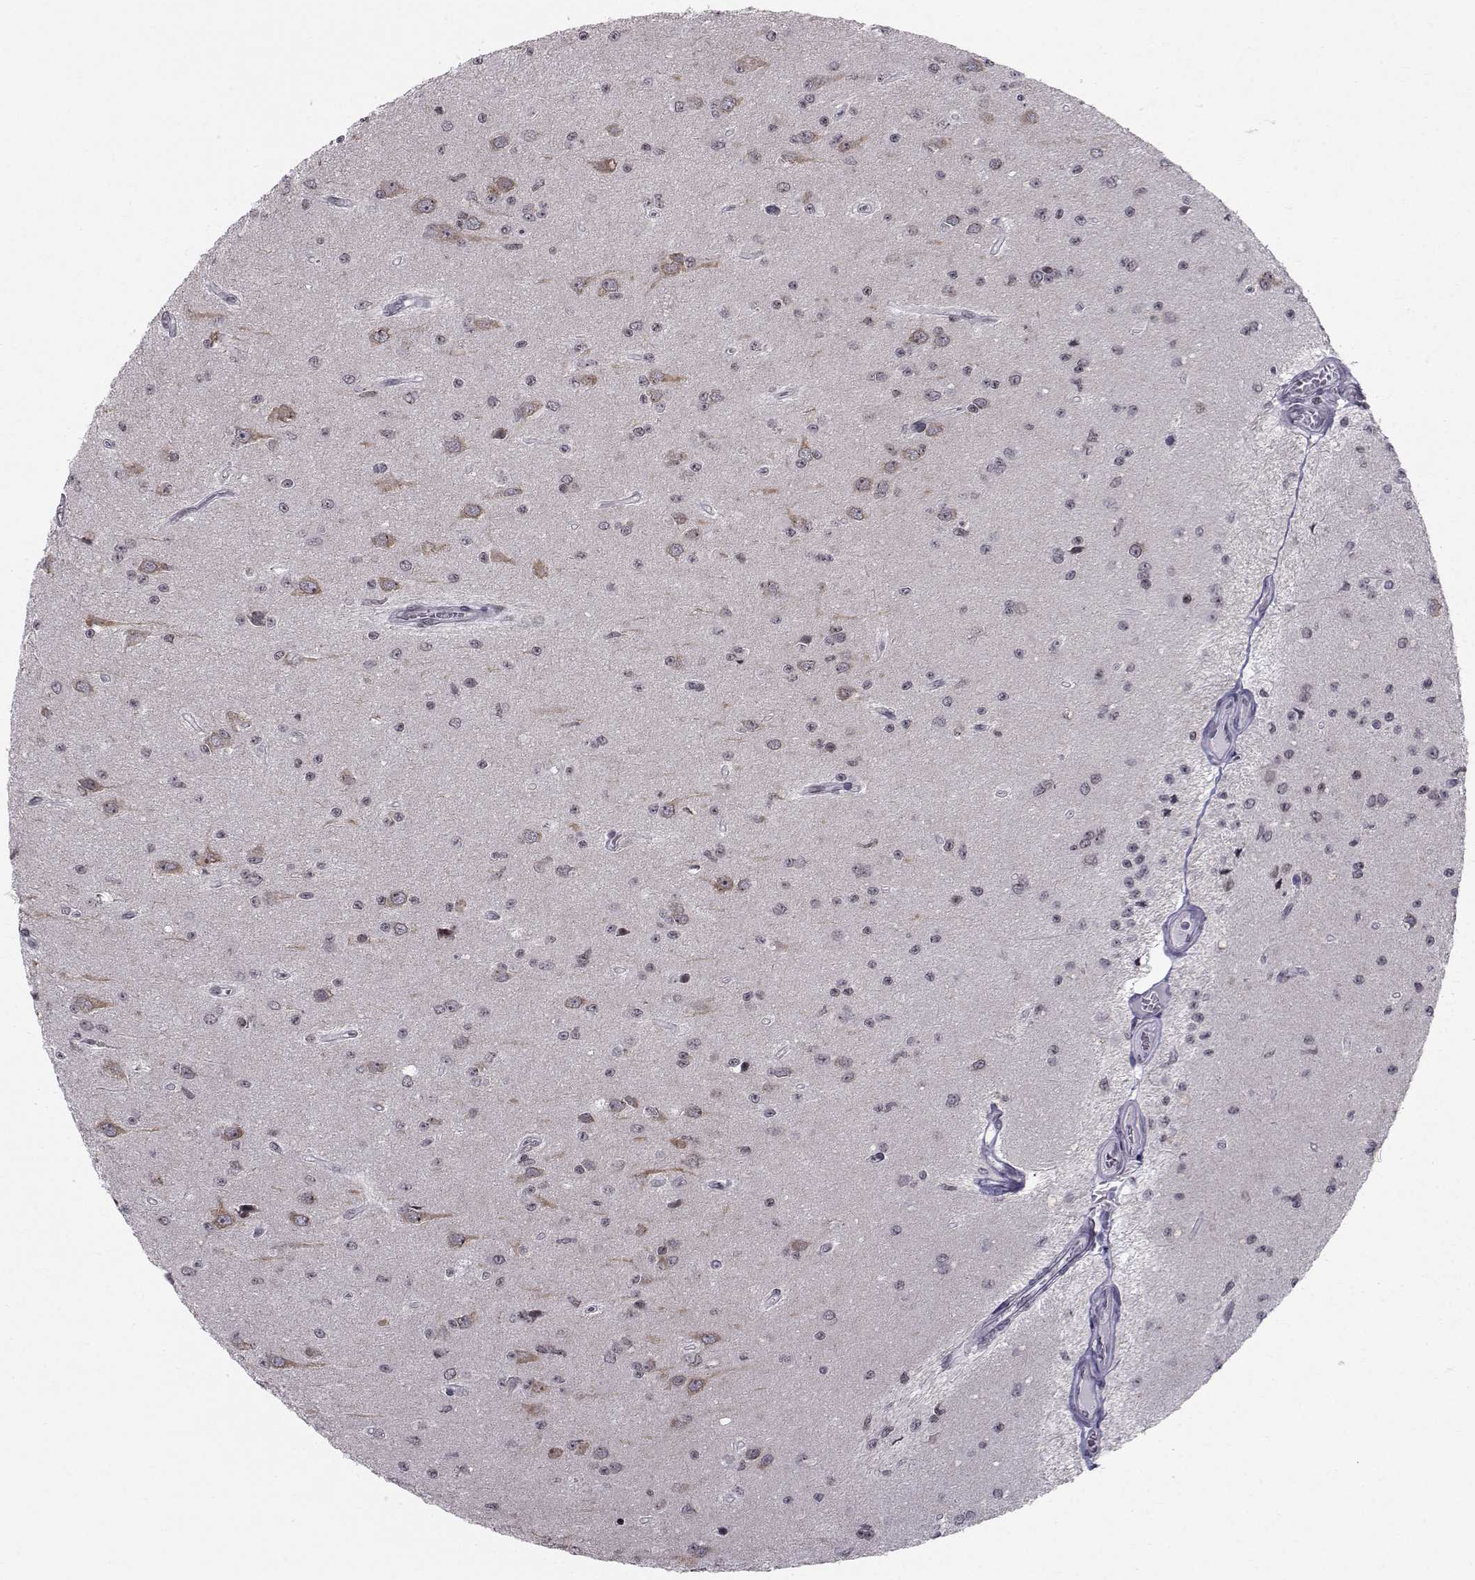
{"staining": {"intensity": "negative", "quantity": "none", "location": "none"}, "tissue": "glioma", "cell_type": "Tumor cells", "image_type": "cancer", "snomed": [{"axis": "morphology", "description": "Glioma, malignant, Low grade"}, {"axis": "topography", "description": "Brain"}], "caption": "Immunohistochemistry image of neoplastic tissue: glioma stained with DAB exhibits no significant protein positivity in tumor cells.", "gene": "MARCHF4", "patient": {"sex": "female", "age": 45}}